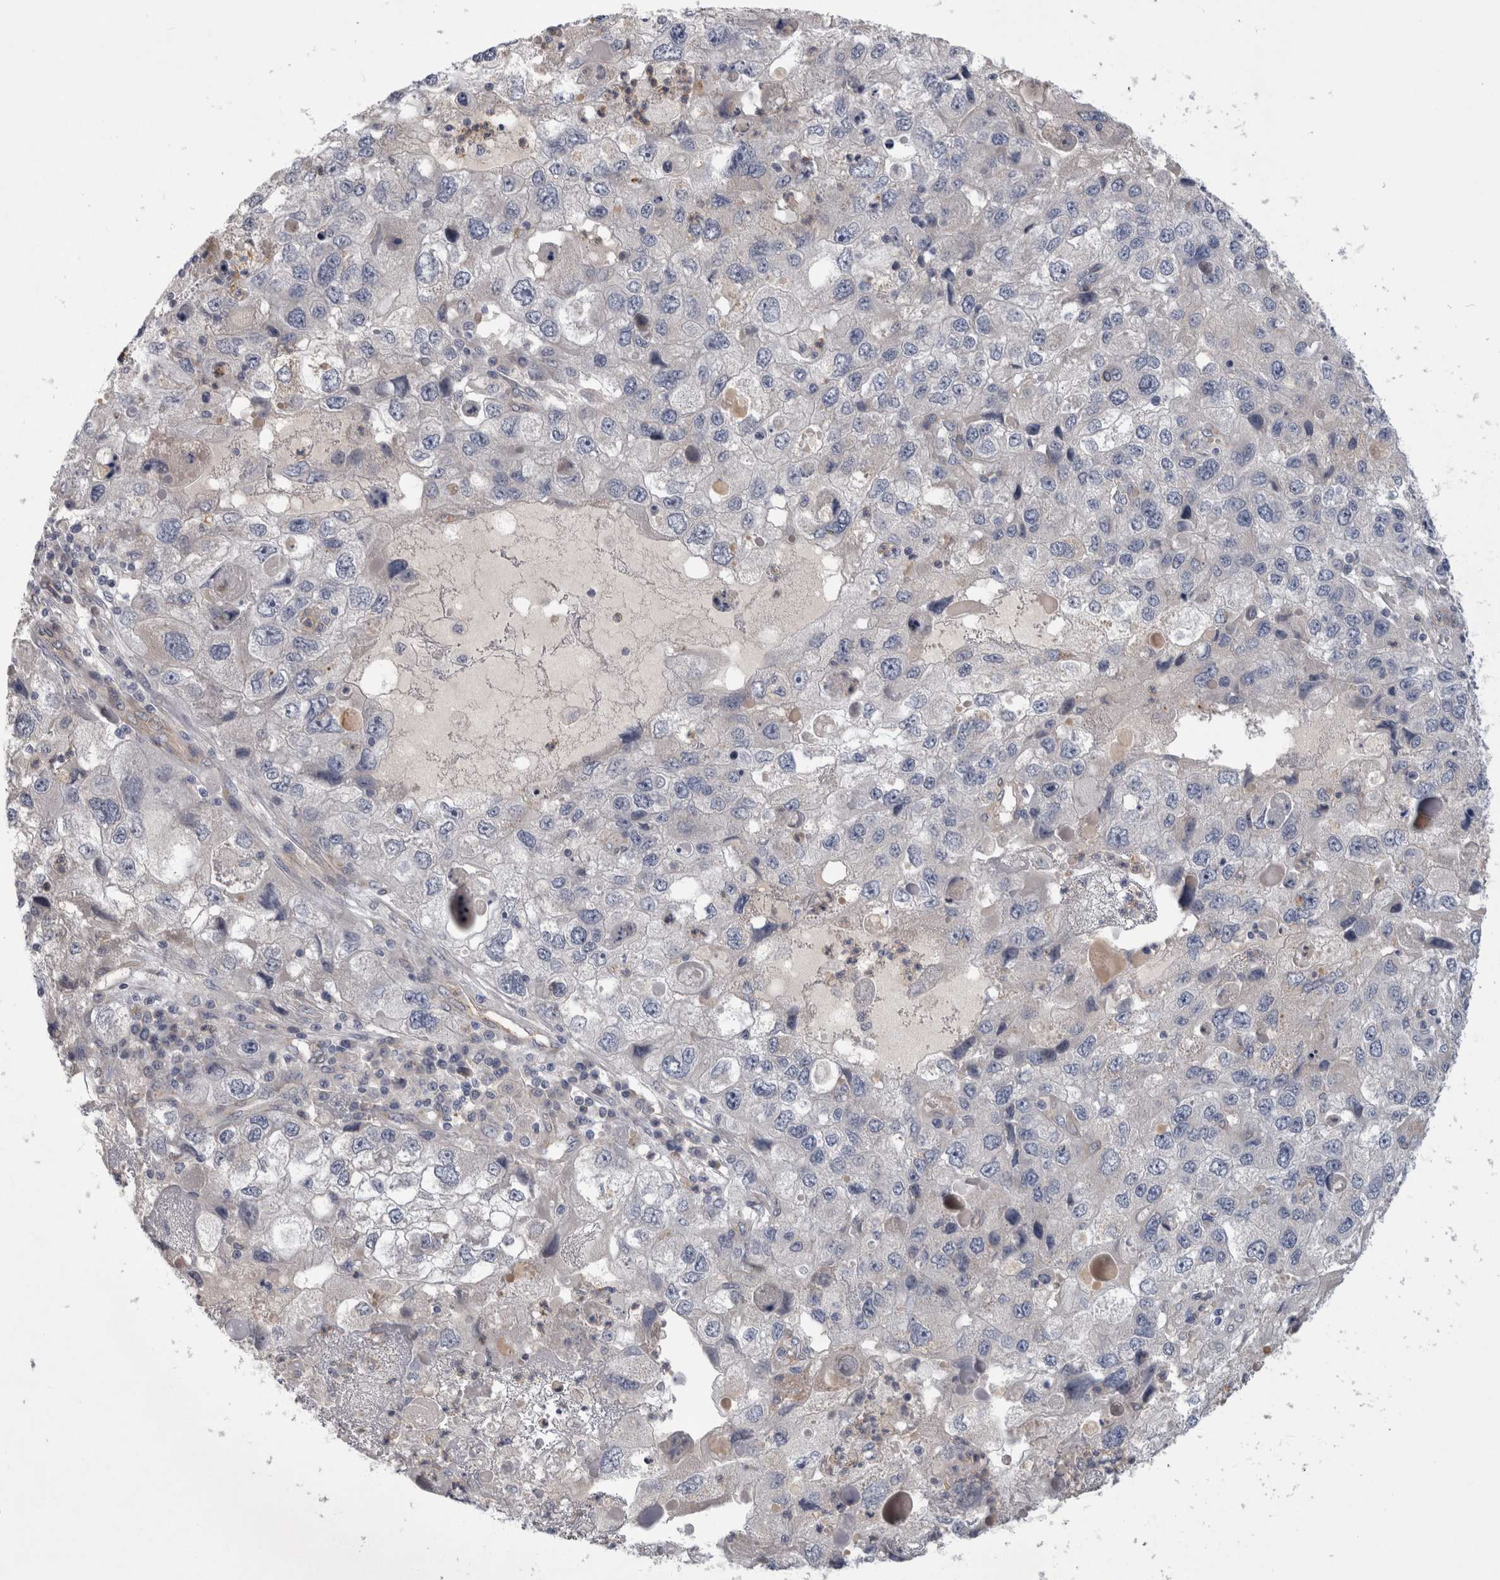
{"staining": {"intensity": "negative", "quantity": "none", "location": "none"}, "tissue": "endometrial cancer", "cell_type": "Tumor cells", "image_type": "cancer", "snomed": [{"axis": "morphology", "description": "Adenocarcinoma, NOS"}, {"axis": "topography", "description": "Endometrium"}], "caption": "Image shows no significant protein positivity in tumor cells of endometrial adenocarcinoma. (DAB (3,3'-diaminobenzidine) IHC, high magnification).", "gene": "ANKFY1", "patient": {"sex": "female", "age": 49}}